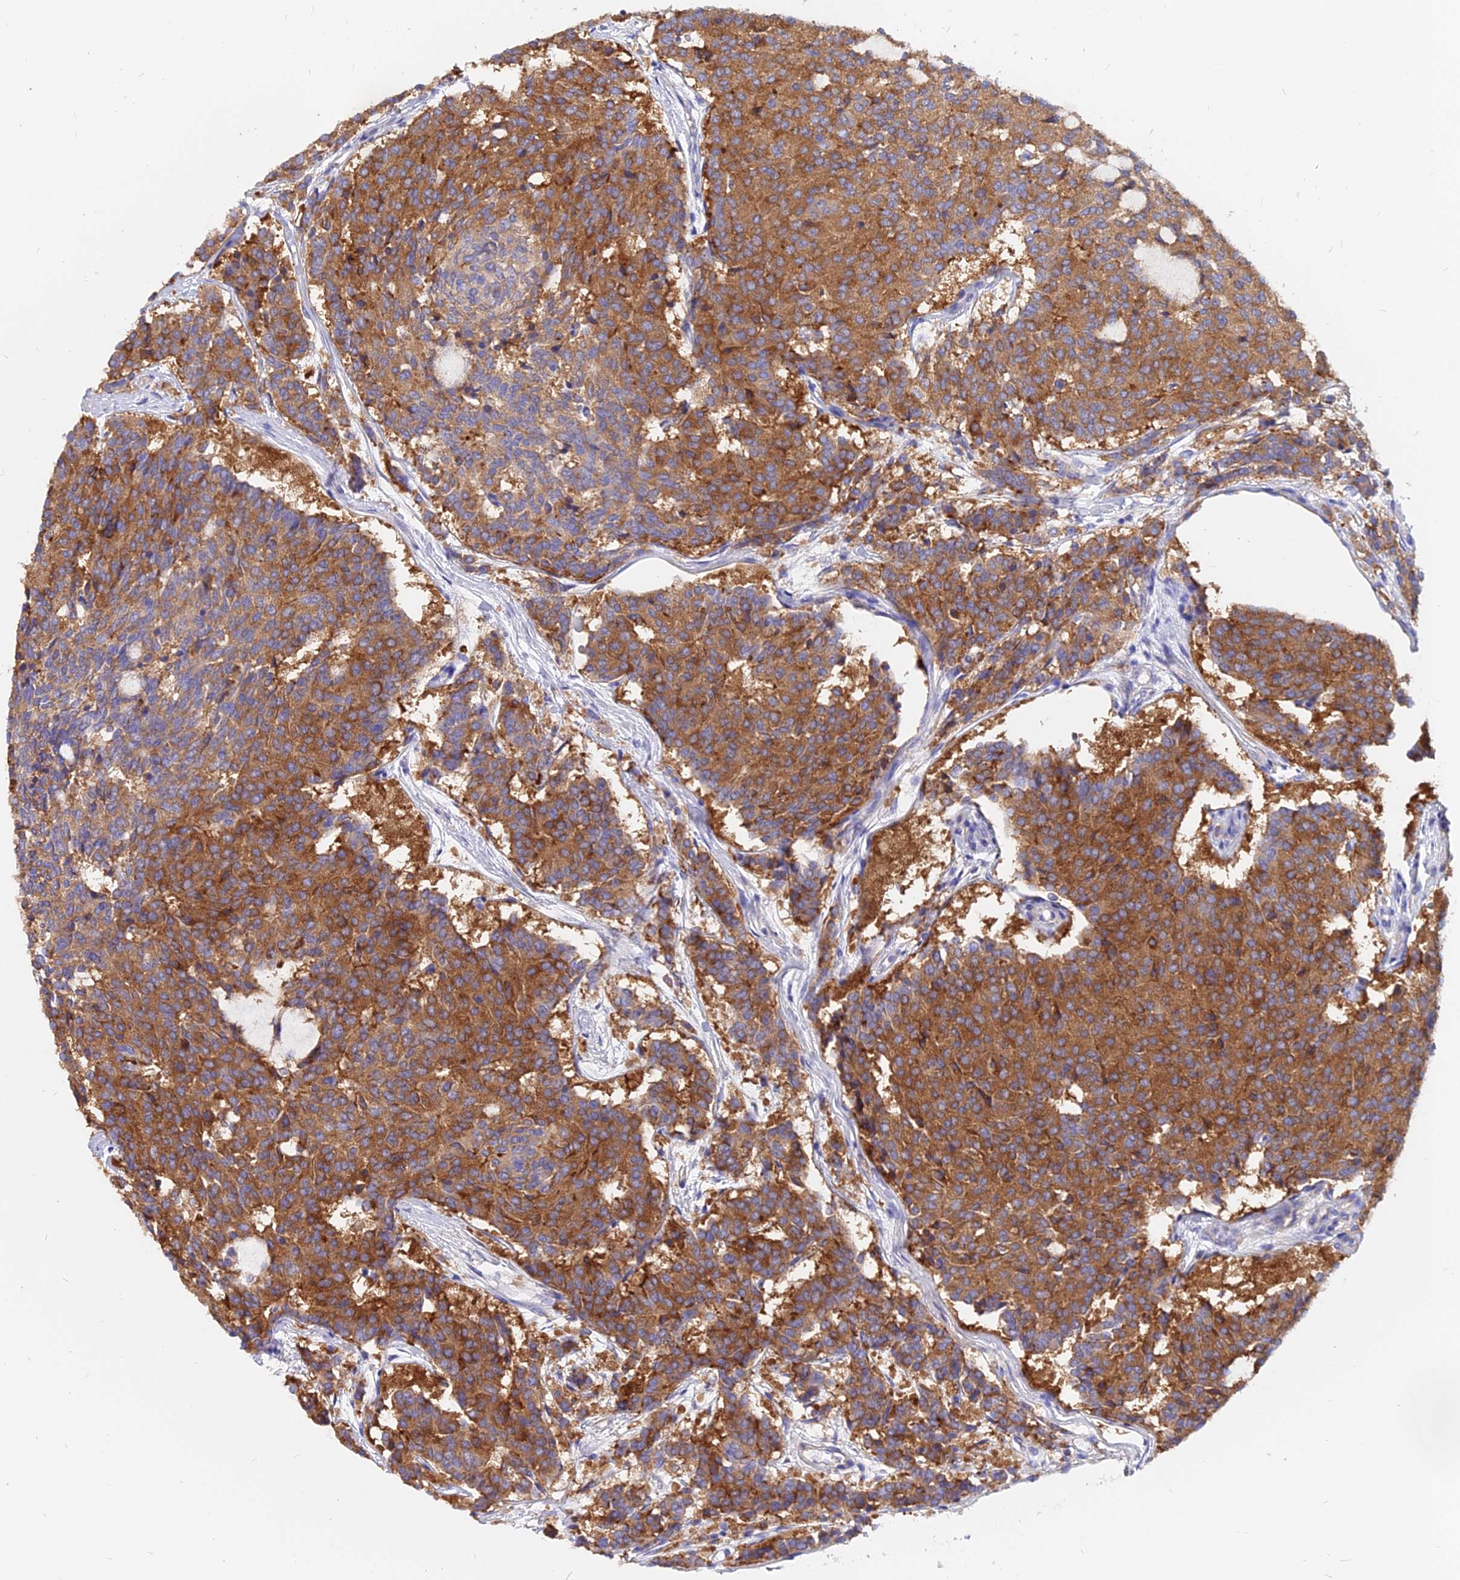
{"staining": {"intensity": "strong", "quantity": ">75%", "location": "cytoplasmic/membranous"}, "tissue": "carcinoid", "cell_type": "Tumor cells", "image_type": "cancer", "snomed": [{"axis": "morphology", "description": "Carcinoid, malignant, NOS"}, {"axis": "topography", "description": "Pancreas"}], "caption": "Malignant carcinoid was stained to show a protein in brown. There is high levels of strong cytoplasmic/membranous positivity in approximately >75% of tumor cells.", "gene": "AGTRAP", "patient": {"sex": "female", "age": 54}}